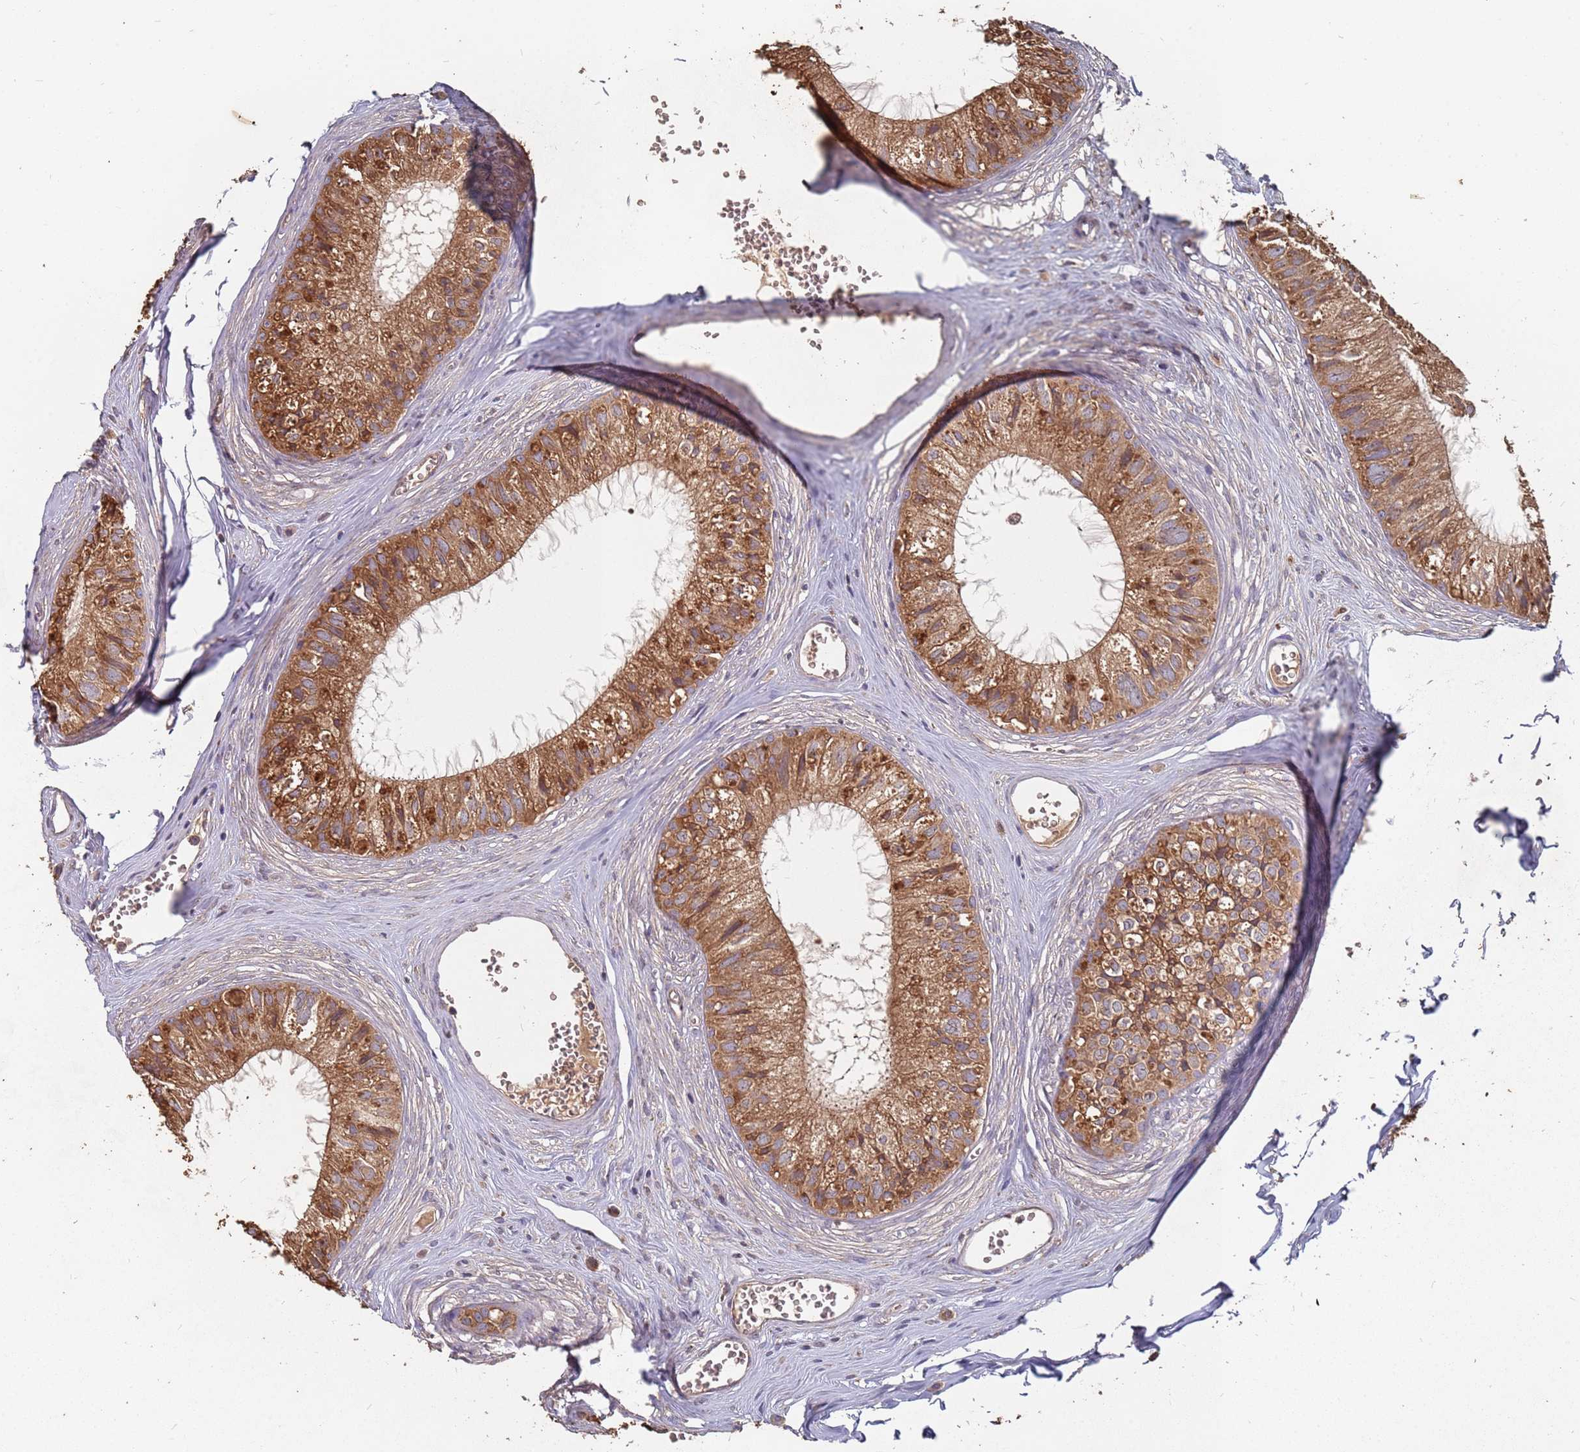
{"staining": {"intensity": "moderate", "quantity": ">75%", "location": "cytoplasmic/membranous"}, "tissue": "epididymis", "cell_type": "Glandular cells", "image_type": "normal", "snomed": [{"axis": "morphology", "description": "Normal tissue, NOS"}, {"axis": "topography", "description": "Epididymis"}], "caption": "High-magnification brightfield microscopy of benign epididymis stained with DAB (3,3'-diaminobenzidine) (brown) and counterstained with hematoxylin (blue). glandular cells exhibit moderate cytoplasmic/membranous staining is identified in approximately>75% of cells. The protein of interest is stained brown, and the nuclei are stained in blue (DAB IHC with brightfield microscopy, high magnification).", "gene": "ATG5", "patient": {"sex": "male", "age": 36}}